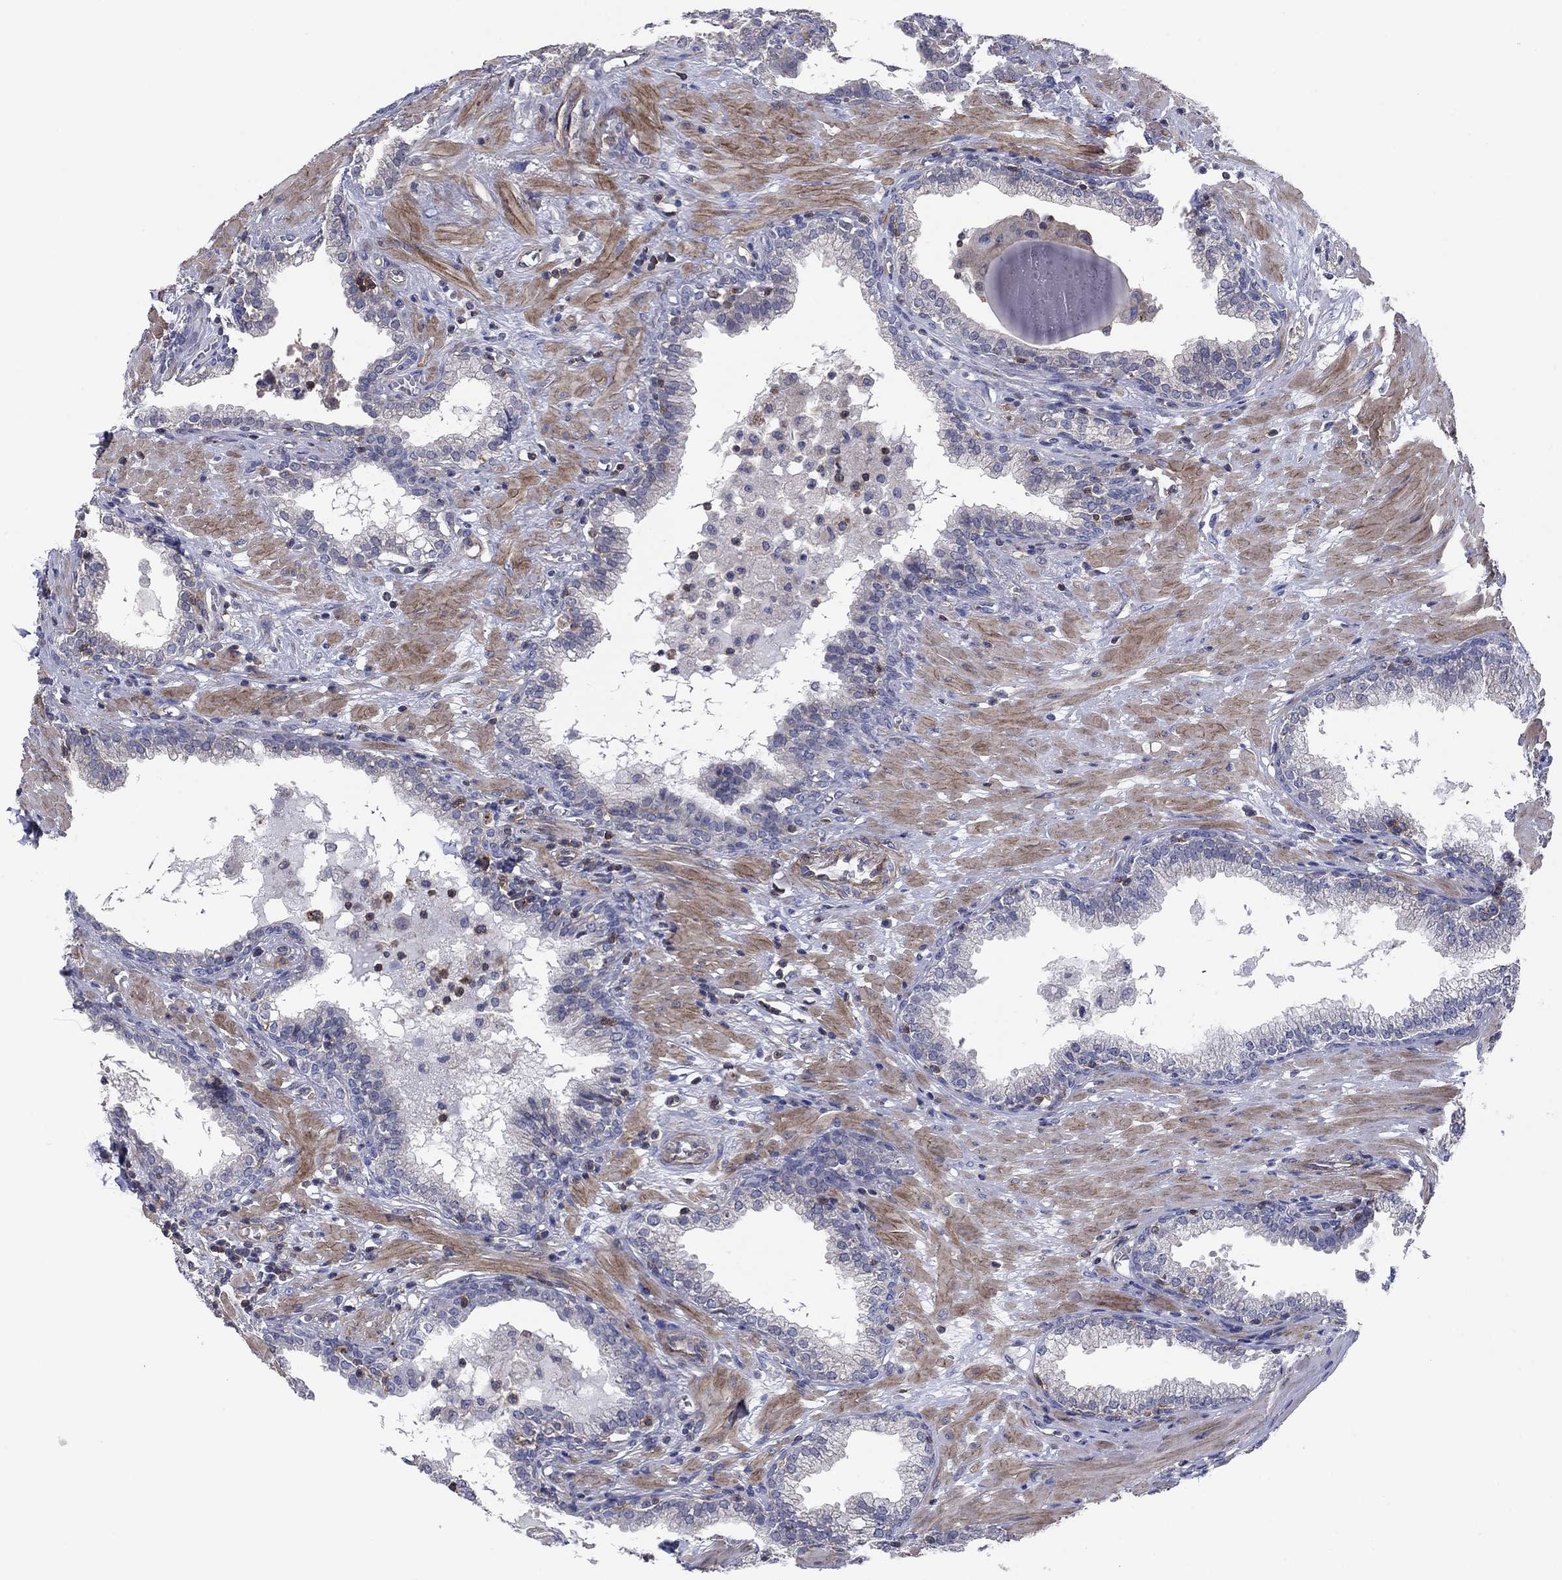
{"staining": {"intensity": "negative", "quantity": "none", "location": "none"}, "tissue": "prostate", "cell_type": "Glandular cells", "image_type": "normal", "snomed": [{"axis": "morphology", "description": "Normal tissue, NOS"}, {"axis": "topography", "description": "Prostate"}], "caption": "Micrograph shows no significant protein staining in glandular cells of unremarkable prostate. (DAB (3,3'-diaminobenzidine) immunohistochemistry (IHC) visualized using brightfield microscopy, high magnification).", "gene": "PSD4", "patient": {"sex": "male", "age": 64}}